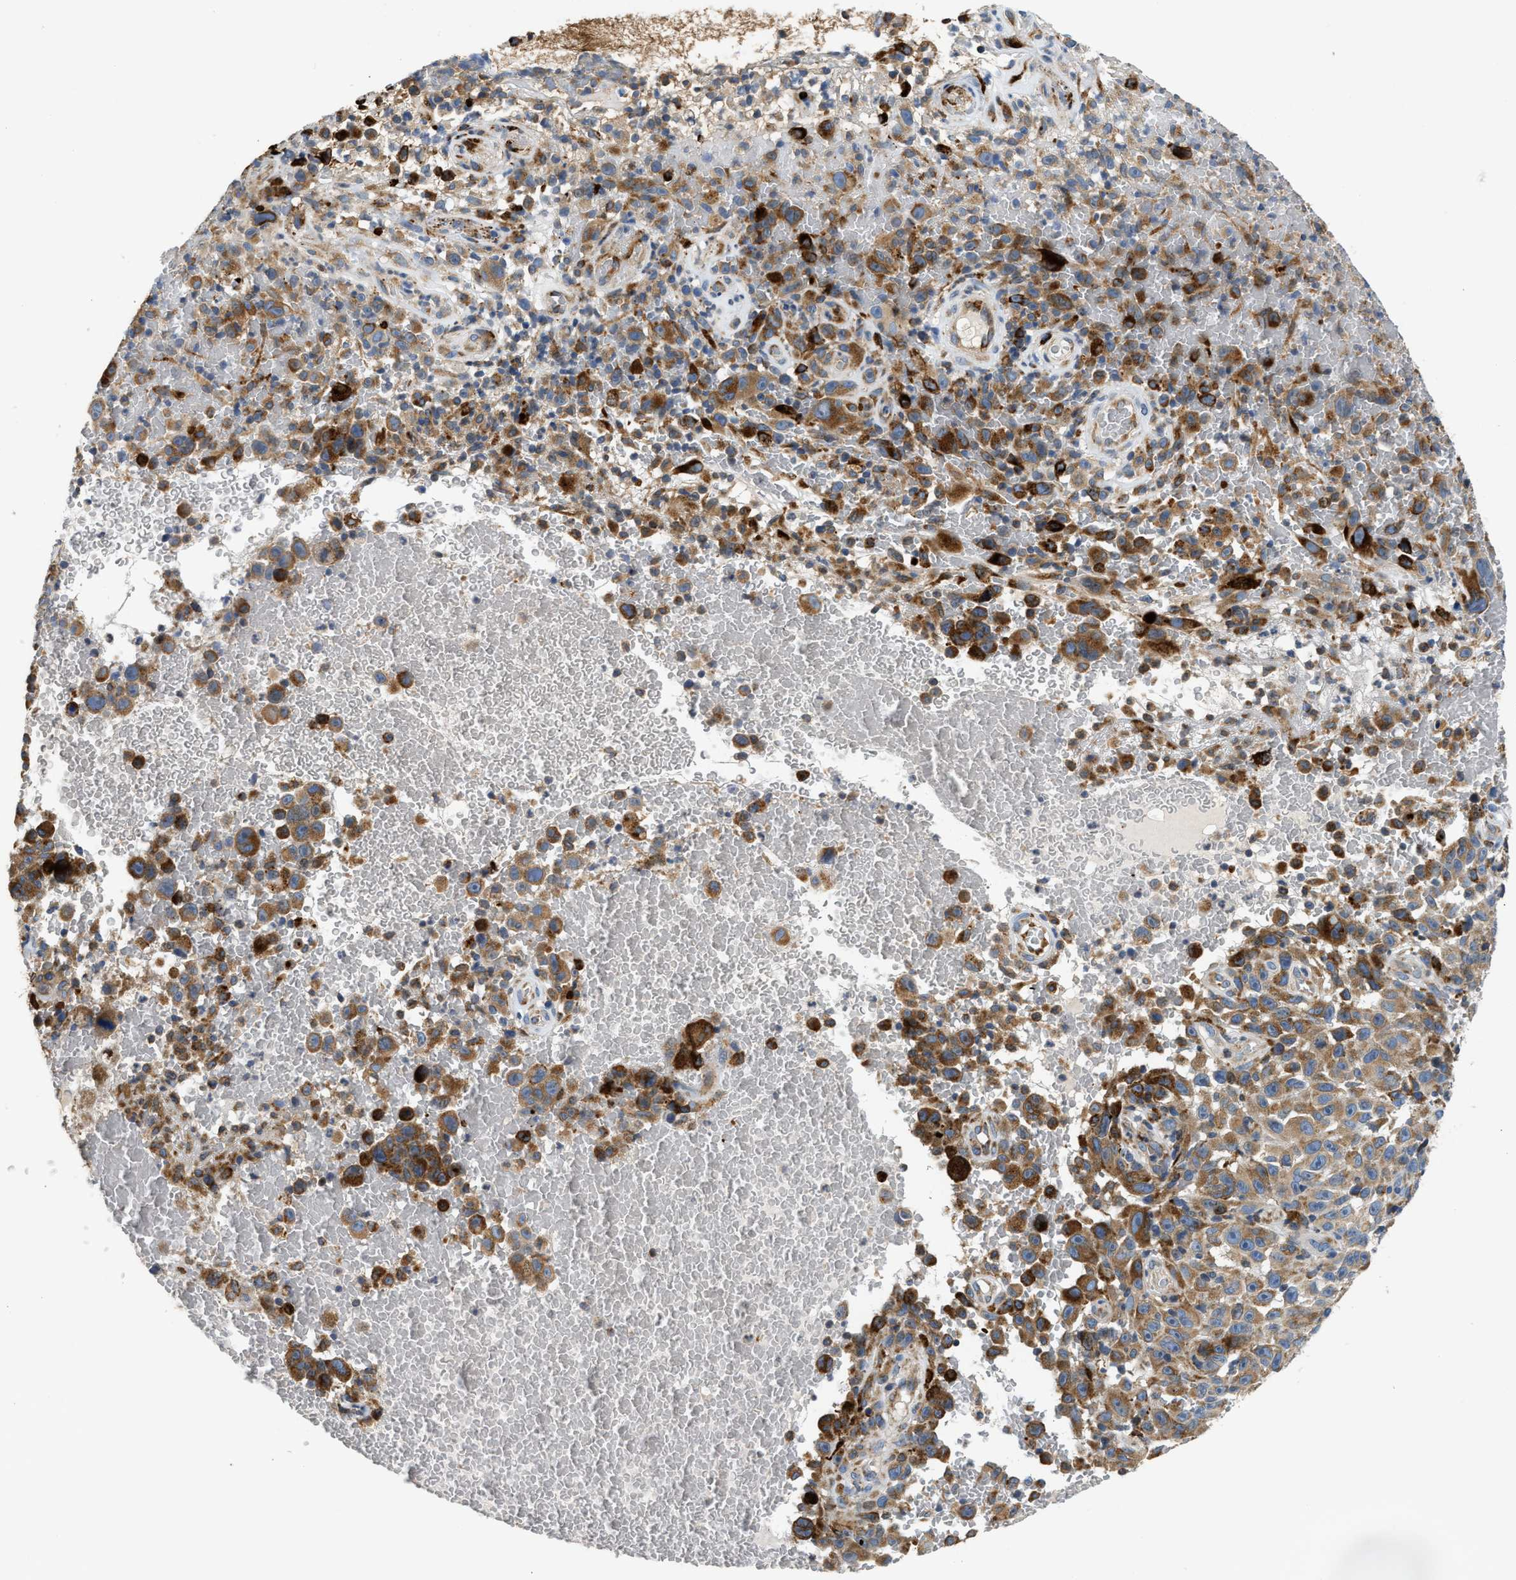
{"staining": {"intensity": "moderate", "quantity": ">75%", "location": "cytoplasmic/membranous"}, "tissue": "melanoma", "cell_type": "Tumor cells", "image_type": "cancer", "snomed": [{"axis": "morphology", "description": "Malignant melanoma, NOS"}, {"axis": "topography", "description": "Skin"}], "caption": "Malignant melanoma was stained to show a protein in brown. There is medium levels of moderate cytoplasmic/membranous staining in approximately >75% of tumor cells.", "gene": "AMZ1", "patient": {"sex": "female", "age": 82}}